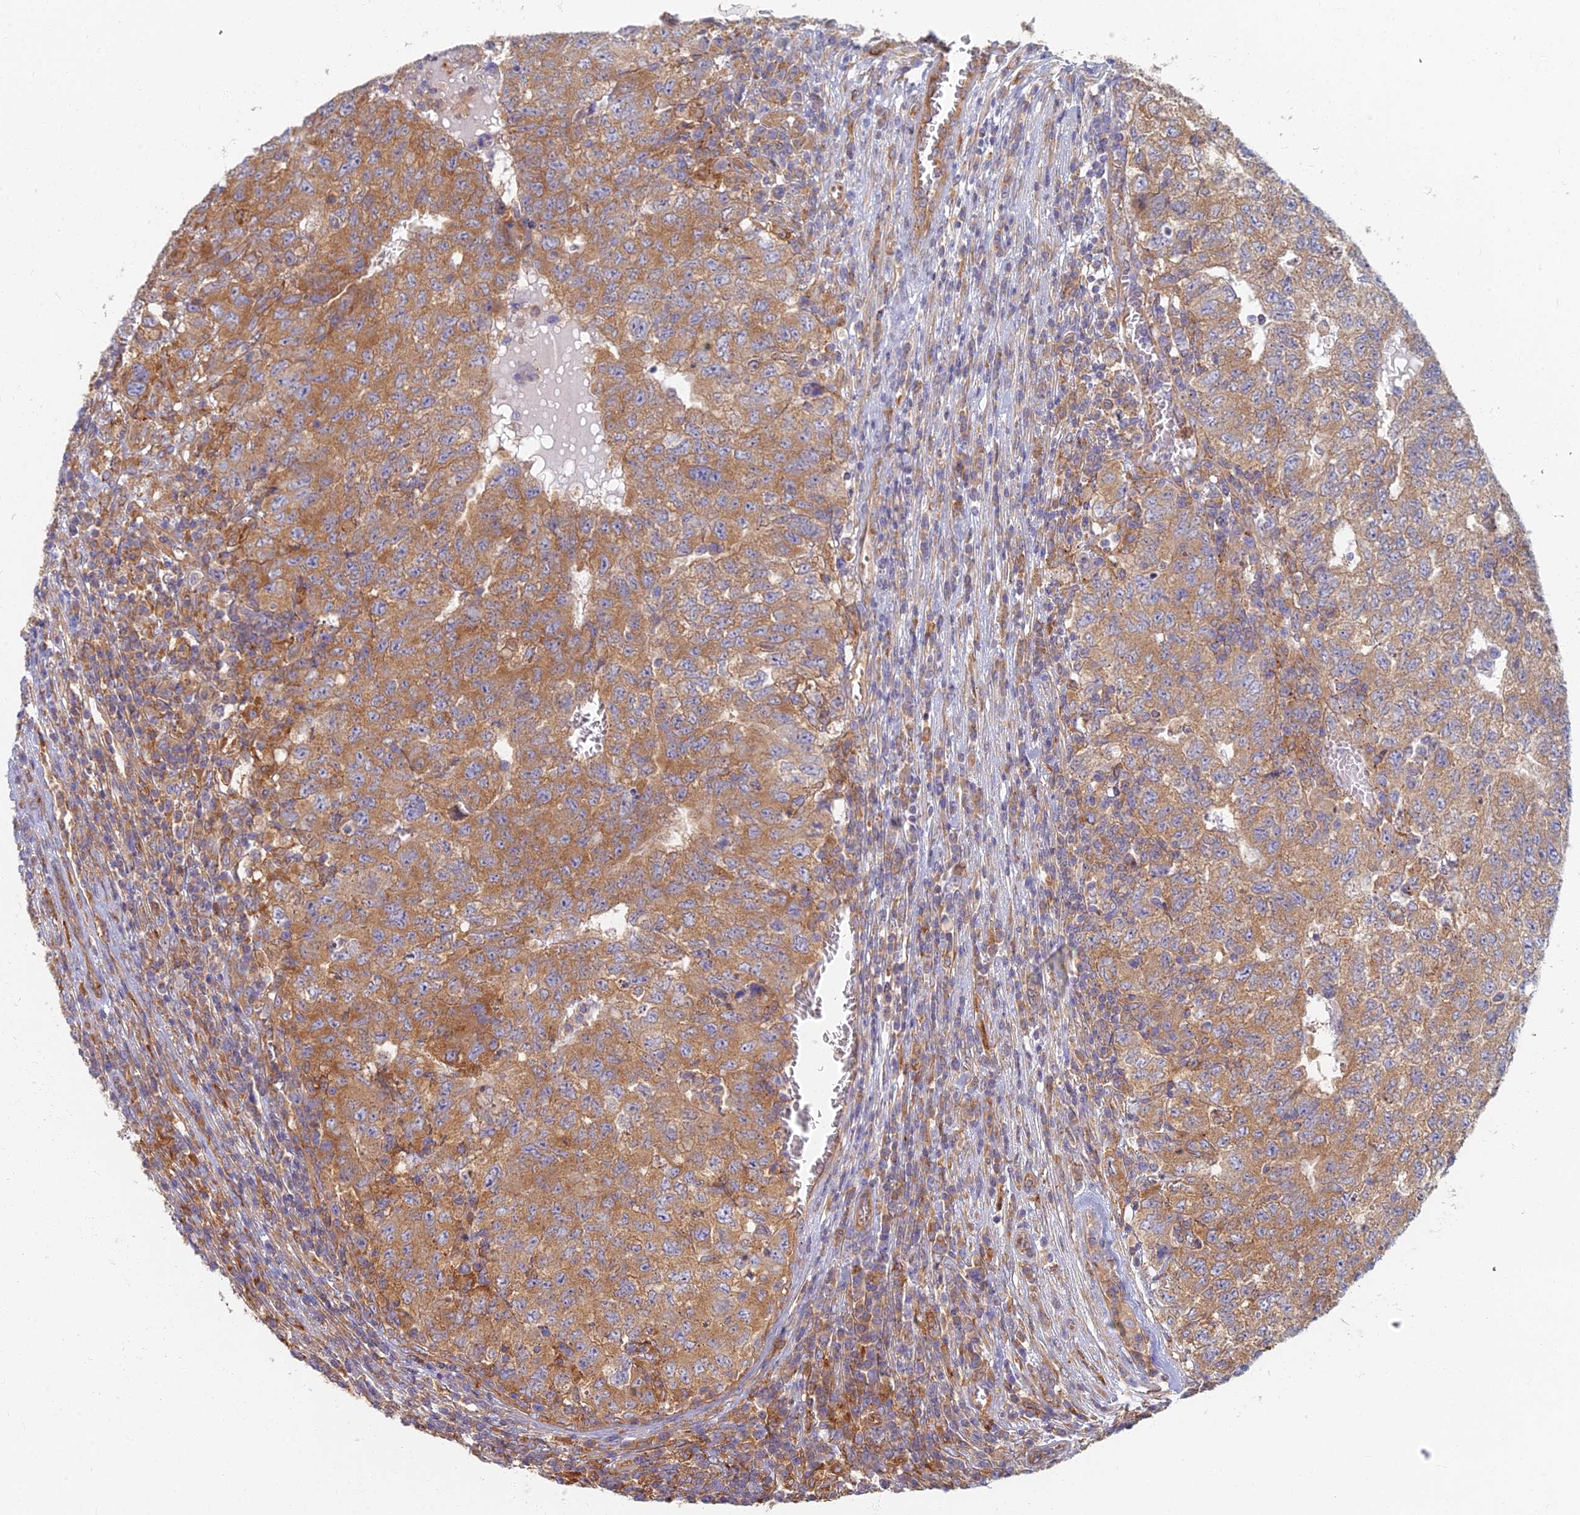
{"staining": {"intensity": "moderate", "quantity": ">75%", "location": "cytoplasmic/membranous"}, "tissue": "testis cancer", "cell_type": "Tumor cells", "image_type": "cancer", "snomed": [{"axis": "morphology", "description": "Carcinoma, Embryonal, NOS"}, {"axis": "topography", "description": "Testis"}], "caption": "IHC histopathology image of testis embryonal carcinoma stained for a protein (brown), which exhibits medium levels of moderate cytoplasmic/membranous staining in about >75% of tumor cells.", "gene": "RBSN", "patient": {"sex": "male", "age": 34}}